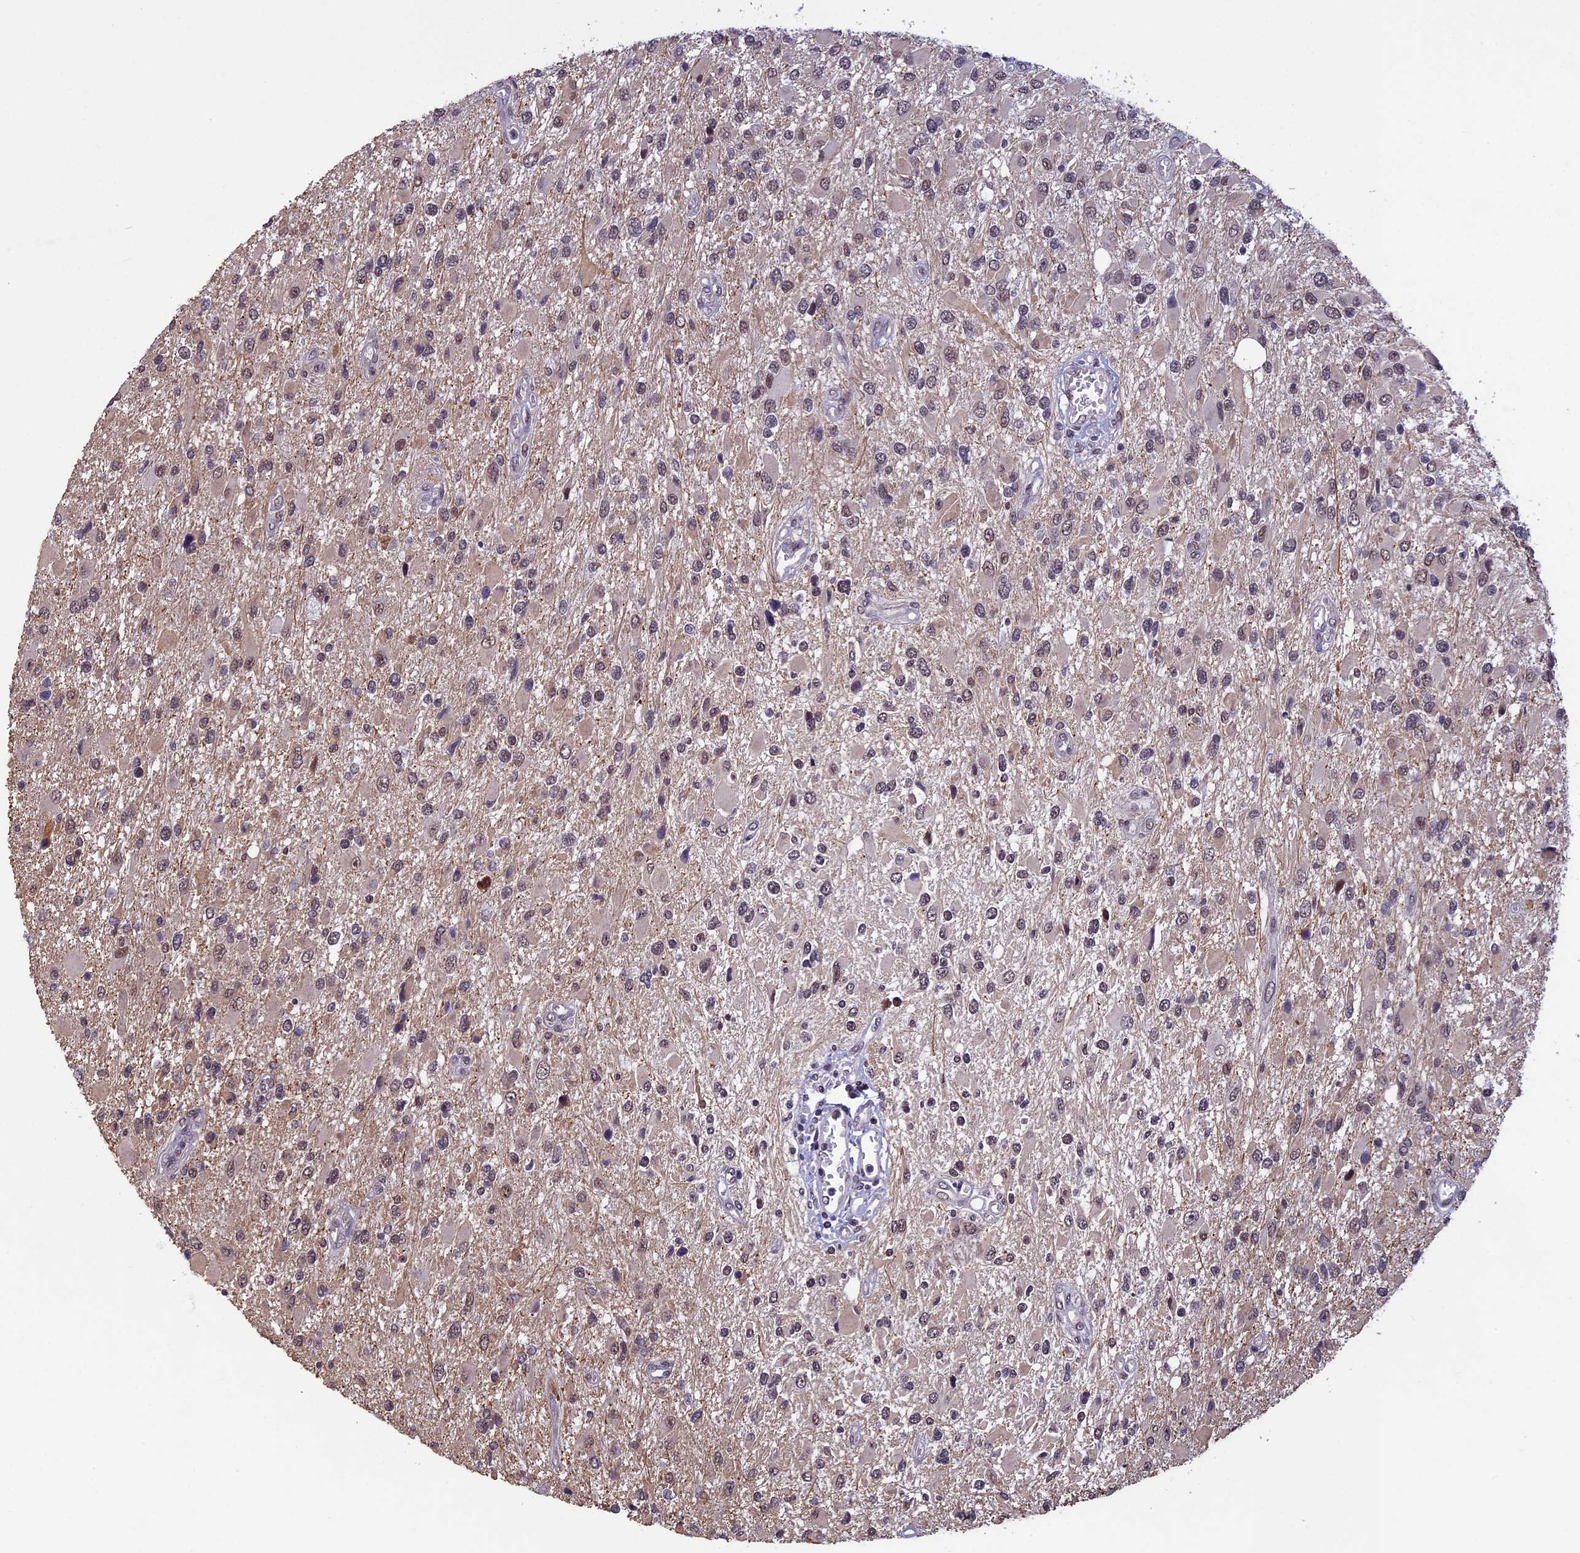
{"staining": {"intensity": "weak", "quantity": ">75%", "location": "nuclear"}, "tissue": "glioma", "cell_type": "Tumor cells", "image_type": "cancer", "snomed": [{"axis": "morphology", "description": "Glioma, malignant, High grade"}, {"axis": "topography", "description": "Brain"}], "caption": "Glioma was stained to show a protein in brown. There is low levels of weak nuclear positivity in approximately >75% of tumor cells.", "gene": "RNF40", "patient": {"sex": "male", "age": 53}}